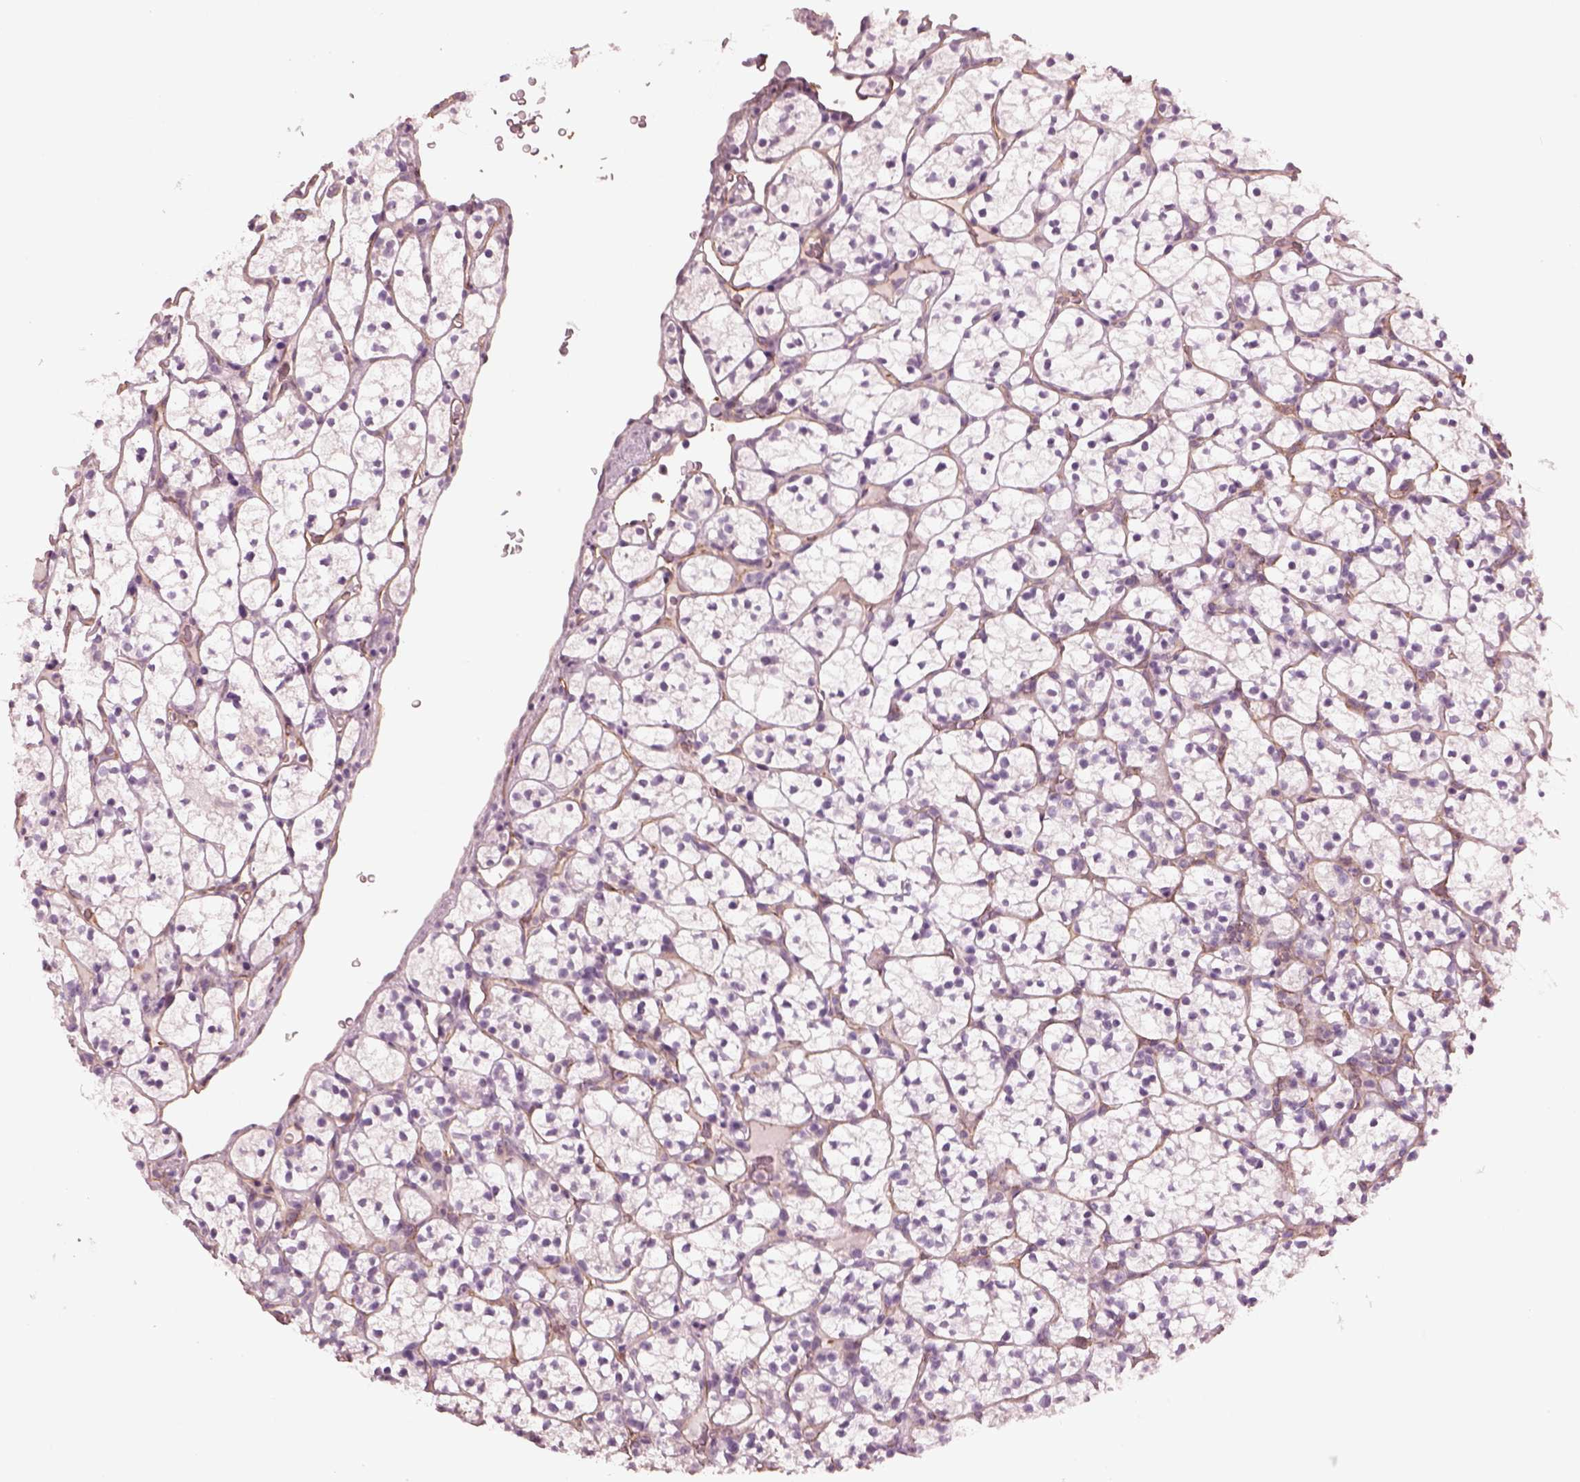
{"staining": {"intensity": "negative", "quantity": "none", "location": "none"}, "tissue": "renal cancer", "cell_type": "Tumor cells", "image_type": "cancer", "snomed": [{"axis": "morphology", "description": "Adenocarcinoma, NOS"}, {"axis": "topography", "description": "Kidney"}], "caption": "Micrograph shows no protein staining in tumor cells of adenocarcinoma (renal) tissue.", "gene": "EIF4E1B", "patient": {"sex": "female", "age": 89}}